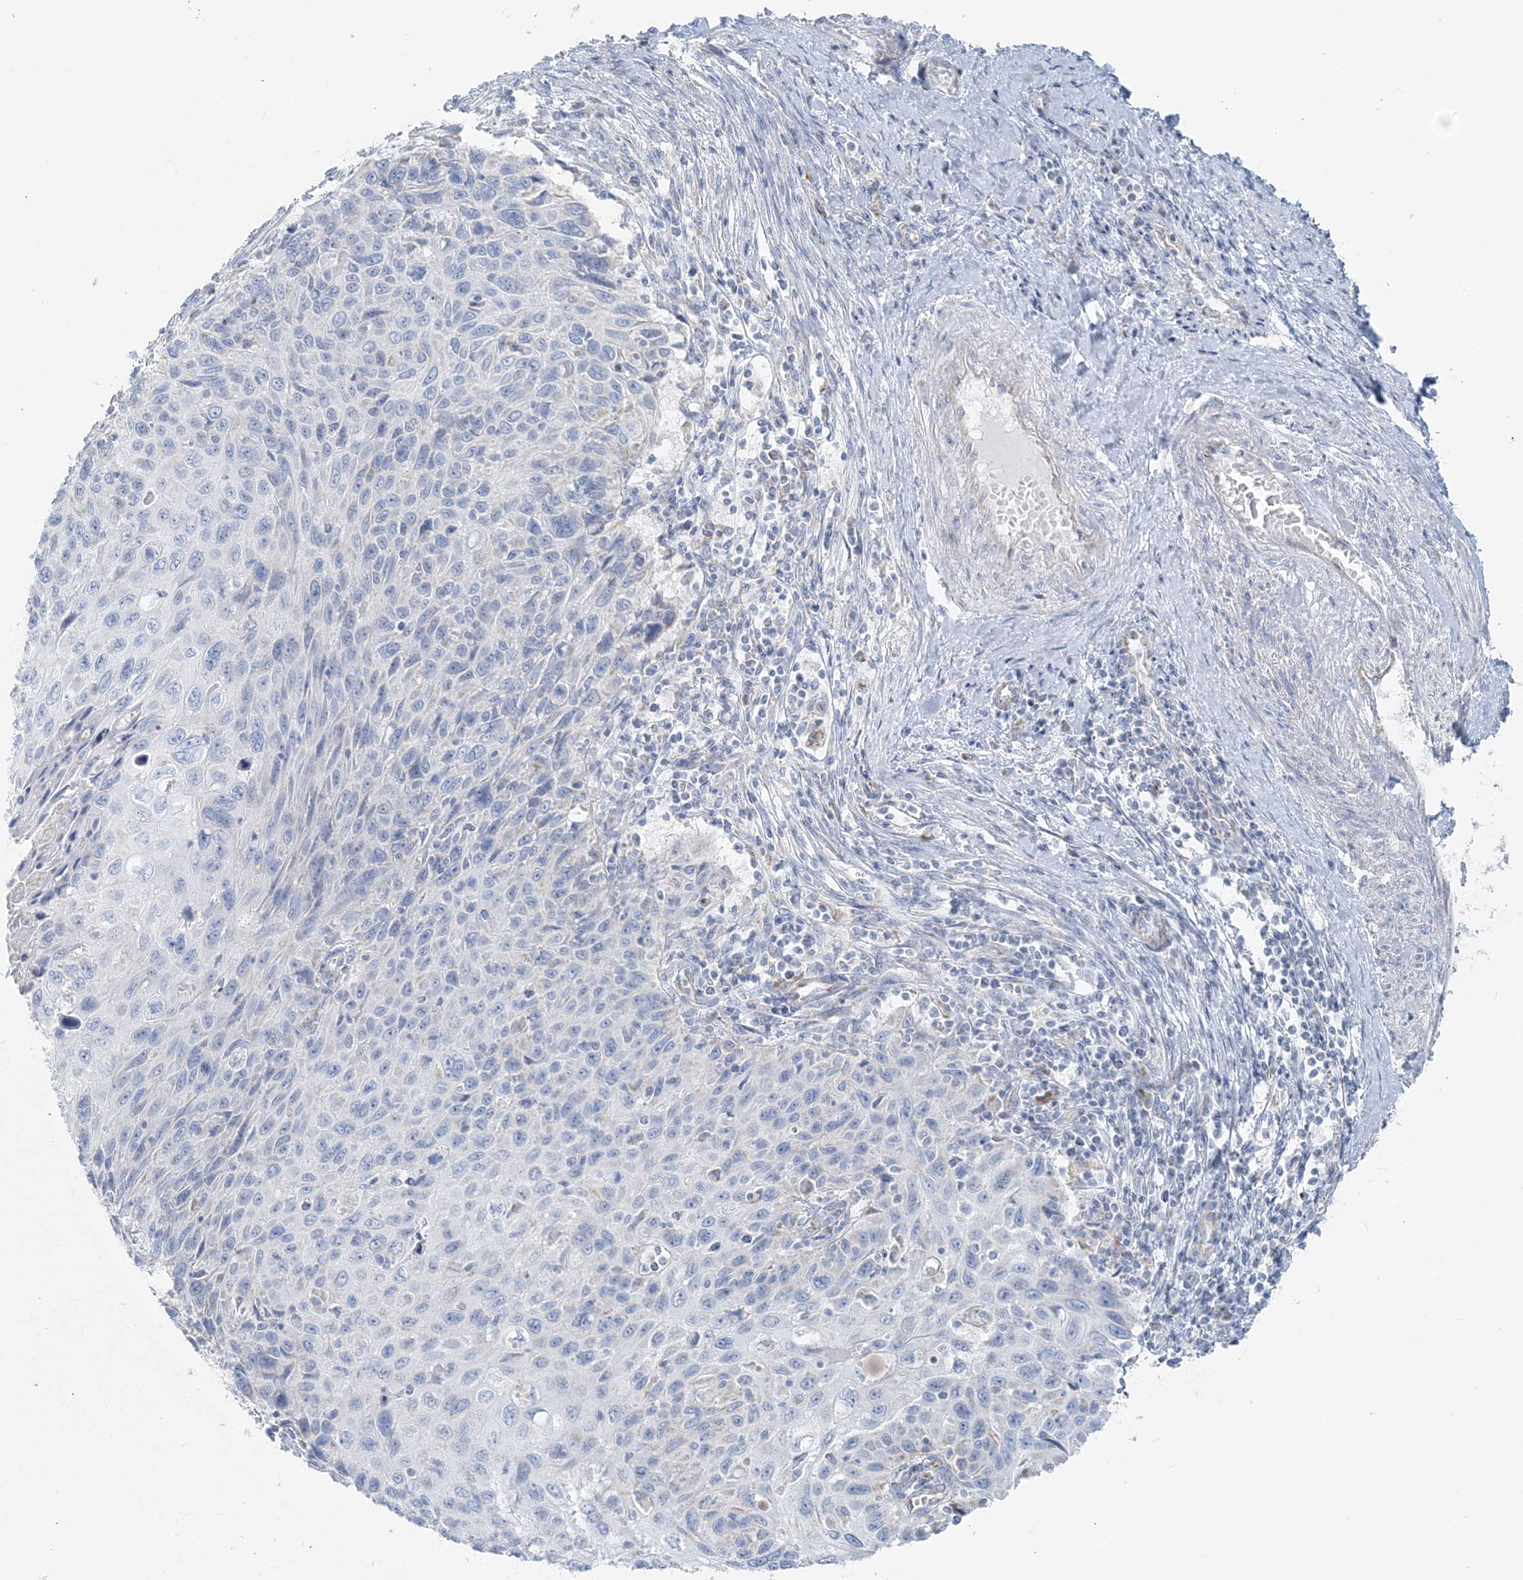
{"staining": {"intensity": "negative", "quantity": "none", "location": "none"}, "tissue": "cervical cancer", "cell_type": "Tumor cells", "image_type": "cancer", "snomed": [{"axis": "morphology", "description": "Squamous cell carcinoma, NOS"}, {"axis": "topography", "description": "Cervix"}], "caption": "A histopathology image of cervical cancer stained for a protein exhibits no brown staining in tumor cells.", "gene": "PCCB", "patient": {"sex": "female", "age": 70}}